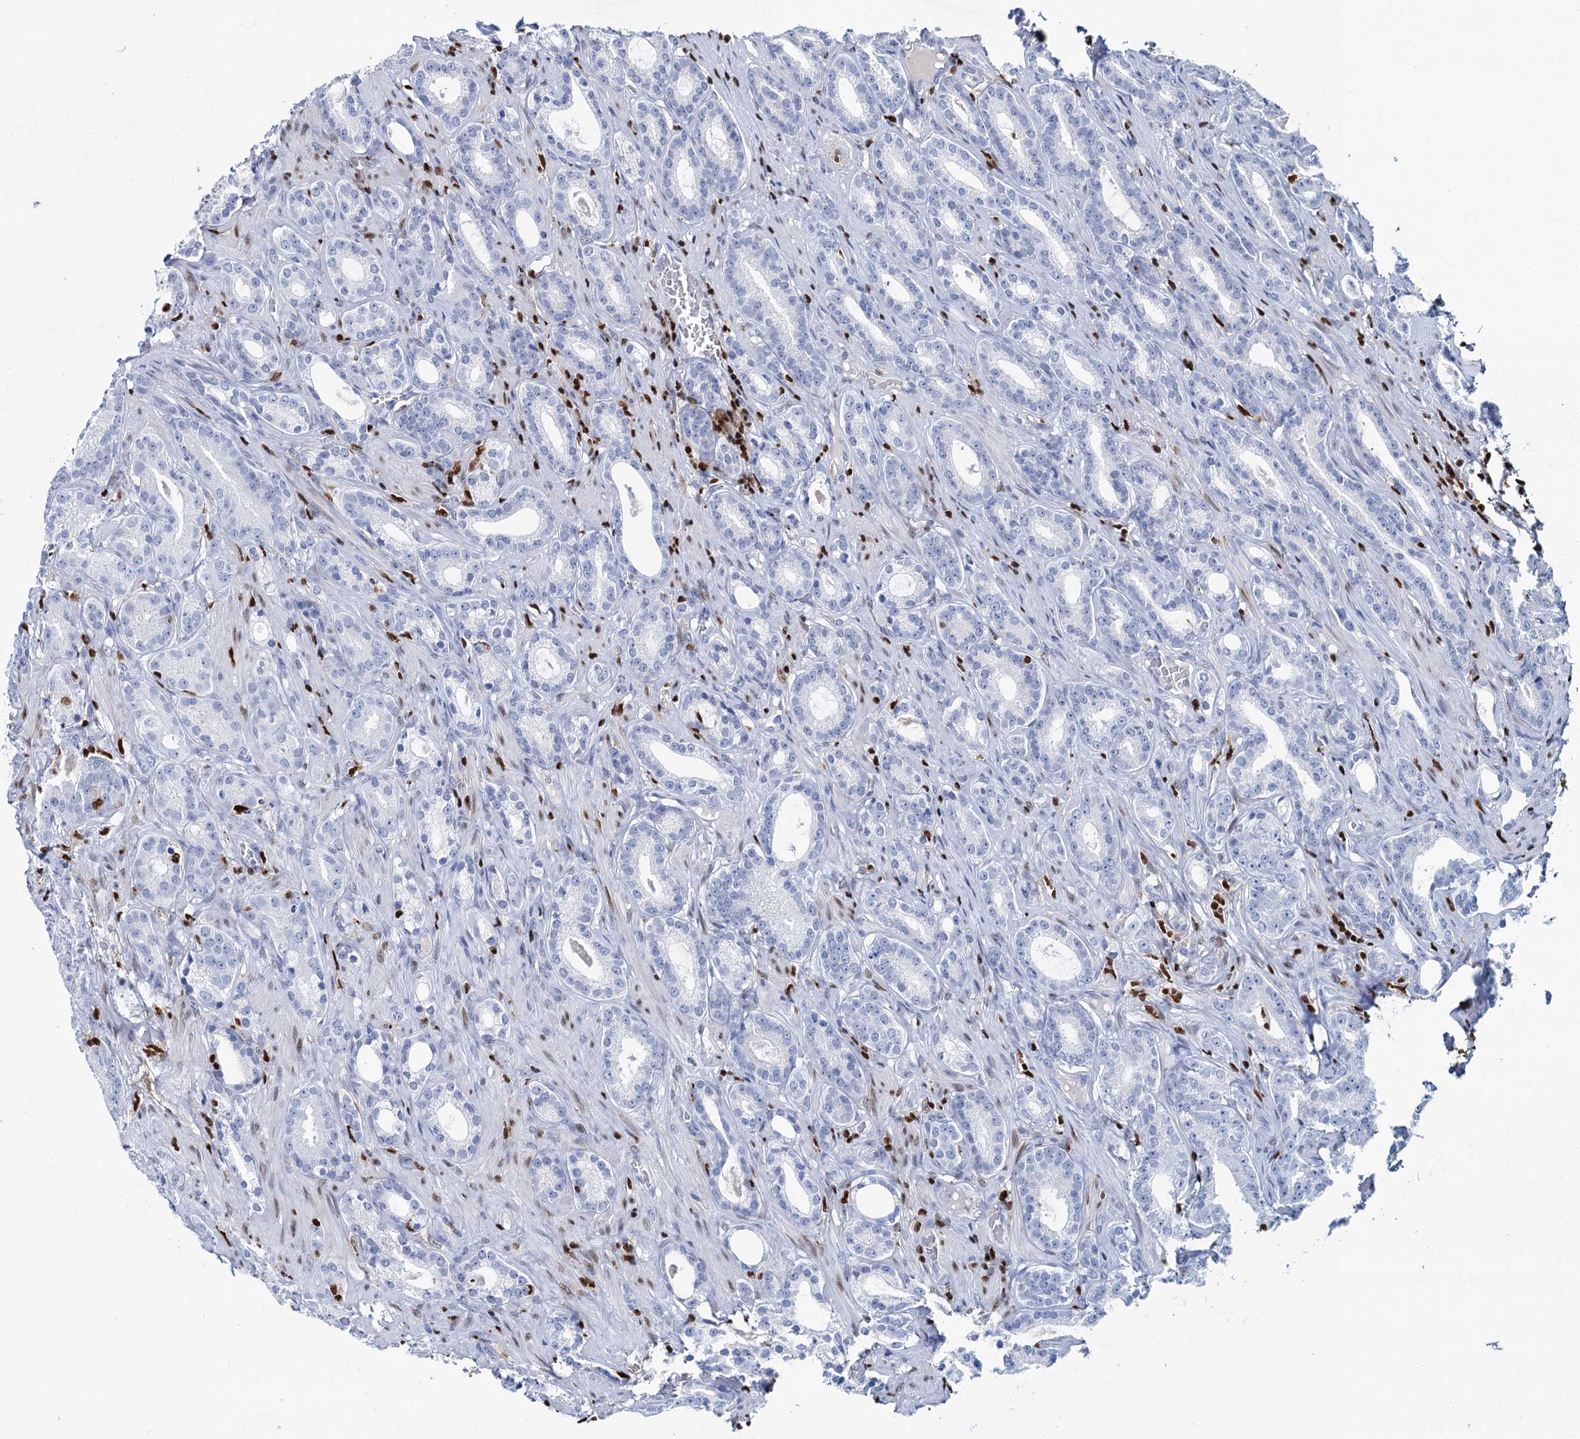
{"staining": {"intensity": "negative", "quantity": "none", "location": "none"}, "tissue": "prostate cancer", "cell_type": "Tumor cells", "image_type": "cancer", "snomed": [{"axis": "morphology", "description": "Adenocarcinoma, Low grade"}, {"axis": "topography", "description": "Prostate"}], "caption": "This is an immunohistochemistry histopathology image of low-grade adenocarcinoma (prostate). There is no staining in tumor cells.", "gene": "CELF2", "patient": {"sex": "male", "age": 71}}